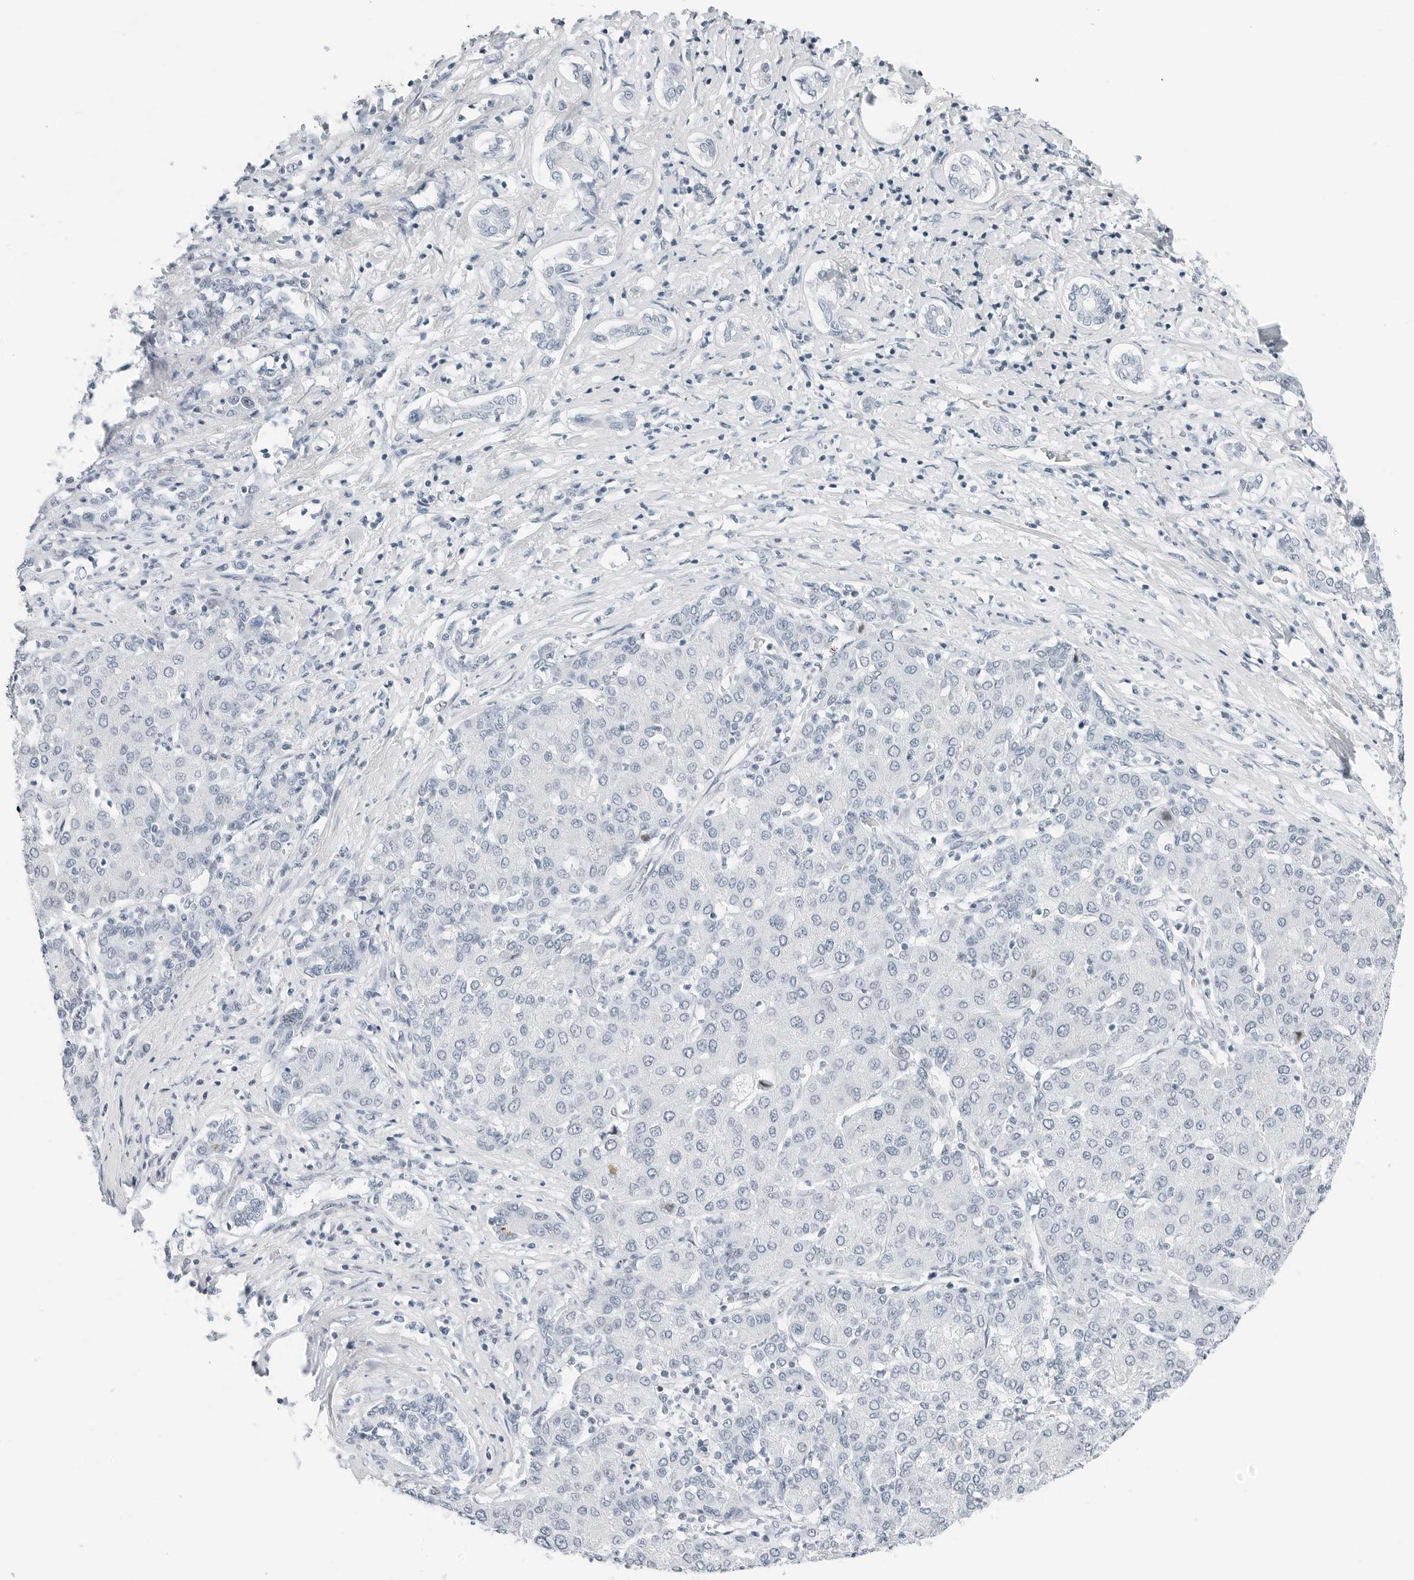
{"staining": {"intensity": "negative", "quantity": "none", "location": "none"}, "tissue": "liver cancer", "cell_type": "Tumor cells", "image_type": "cancer", "snomed": [{"axis": "morphology", "description": "Carcinoma, Hepatocellular, NOS"}, {"axis": "topography", "description": "Liver"}], "caption": "High magnification brightfield microscopy of liver cancer stained with DAB (brown) and counterstained with hematoxylin (blue): tumor cells show no significant staining.", "gene": "NTMT2", "patient": {"sex": "male", "age": 65}}